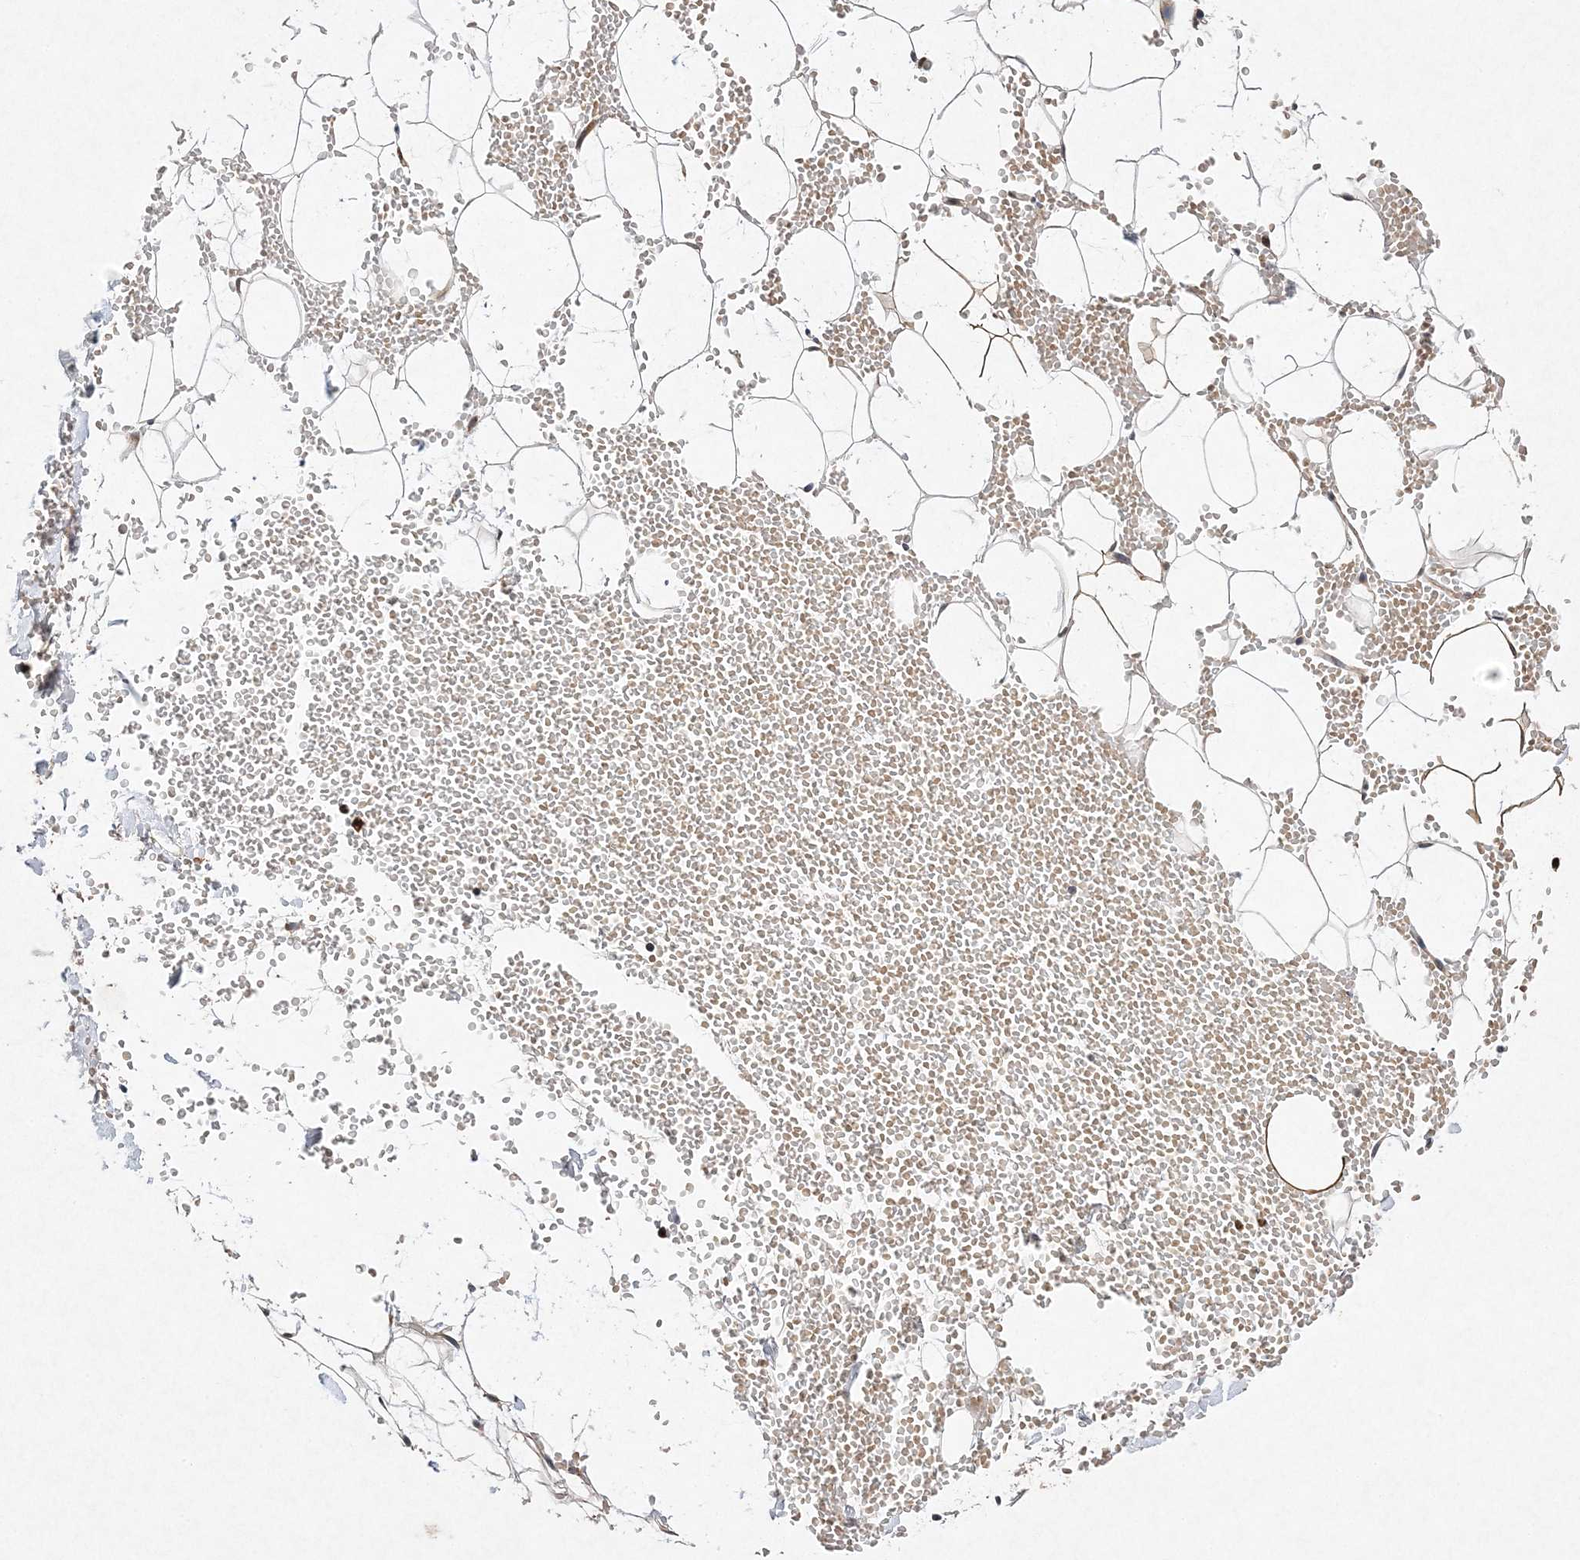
{"staining": {"intensity": "negative", "quantity": "none", "location": "none"}, "tissue": "adipose tissue", "cell_type": "Adipocytes", "image_type": "normal", "snomed": [{"axis": "morphology", "description": "Normal tissue, NOS"}, {"axis": "topography", "description": "Breast"}], "caption": "The immunohistochemistry histopathology image has no significant positivity in adipocytes of adipose tissue.", "gene": "PROSER1", "patient": {"sex": "female", "age": 23}}